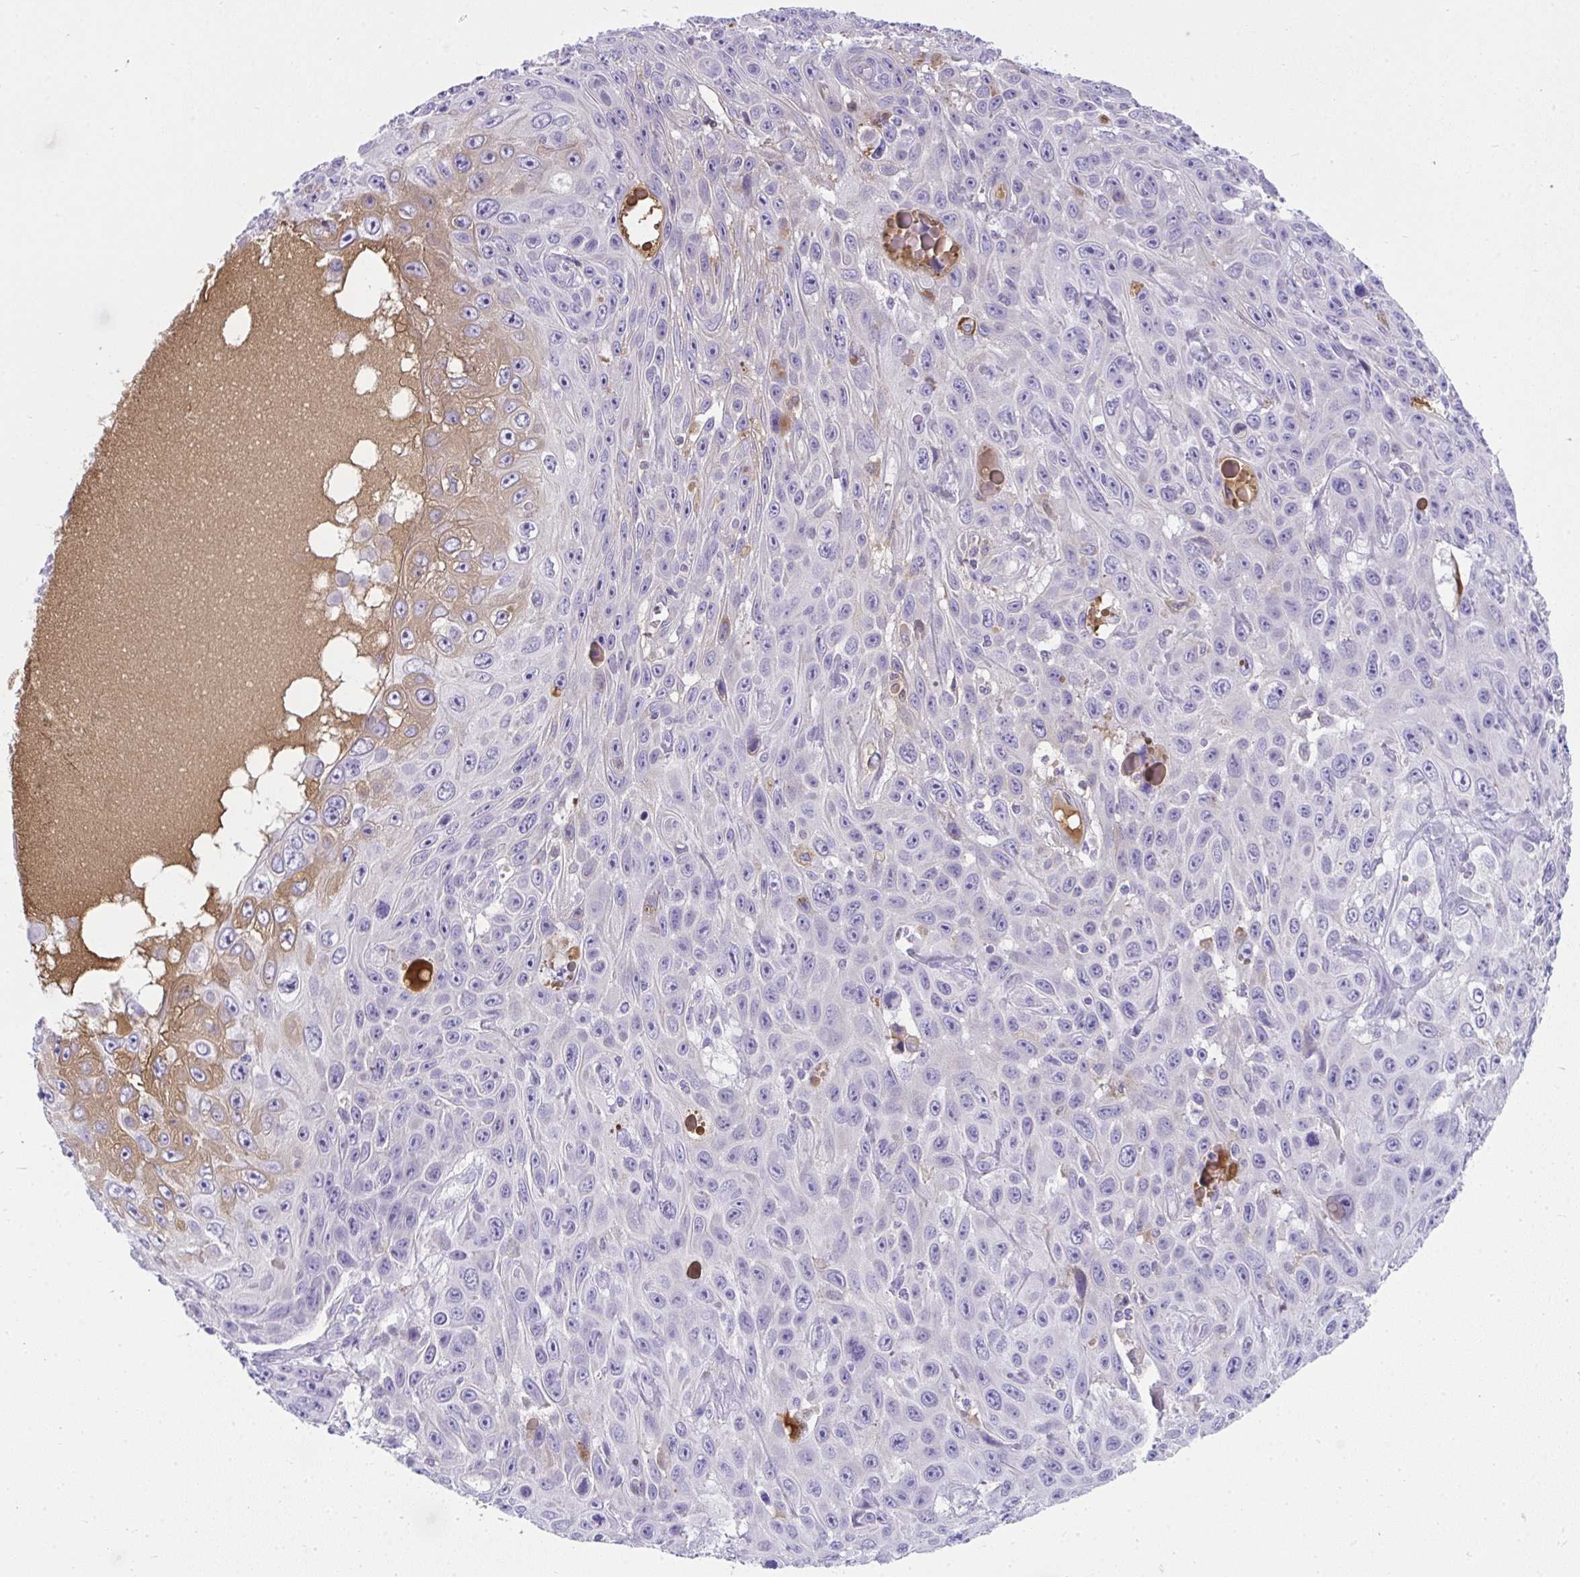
{"staining": {"intensity": "negative", "quantity": "none", "location": "none"}, "tissue": "skin cancer", "cell_type": "Tumor cells", "image_type": "cancer", "snomed": [{"axis": "morphology", "description": "Squamous cell carcinoma, NOS"}, {"axis": "topography", "description": "Skin"}], "caption": "Image shows no protein expression in tumor cells of squamous cell carcinoma (skin) tissue.", "gene": "ZSWIM3", "patient": {"sex": "male", "age": 82}}